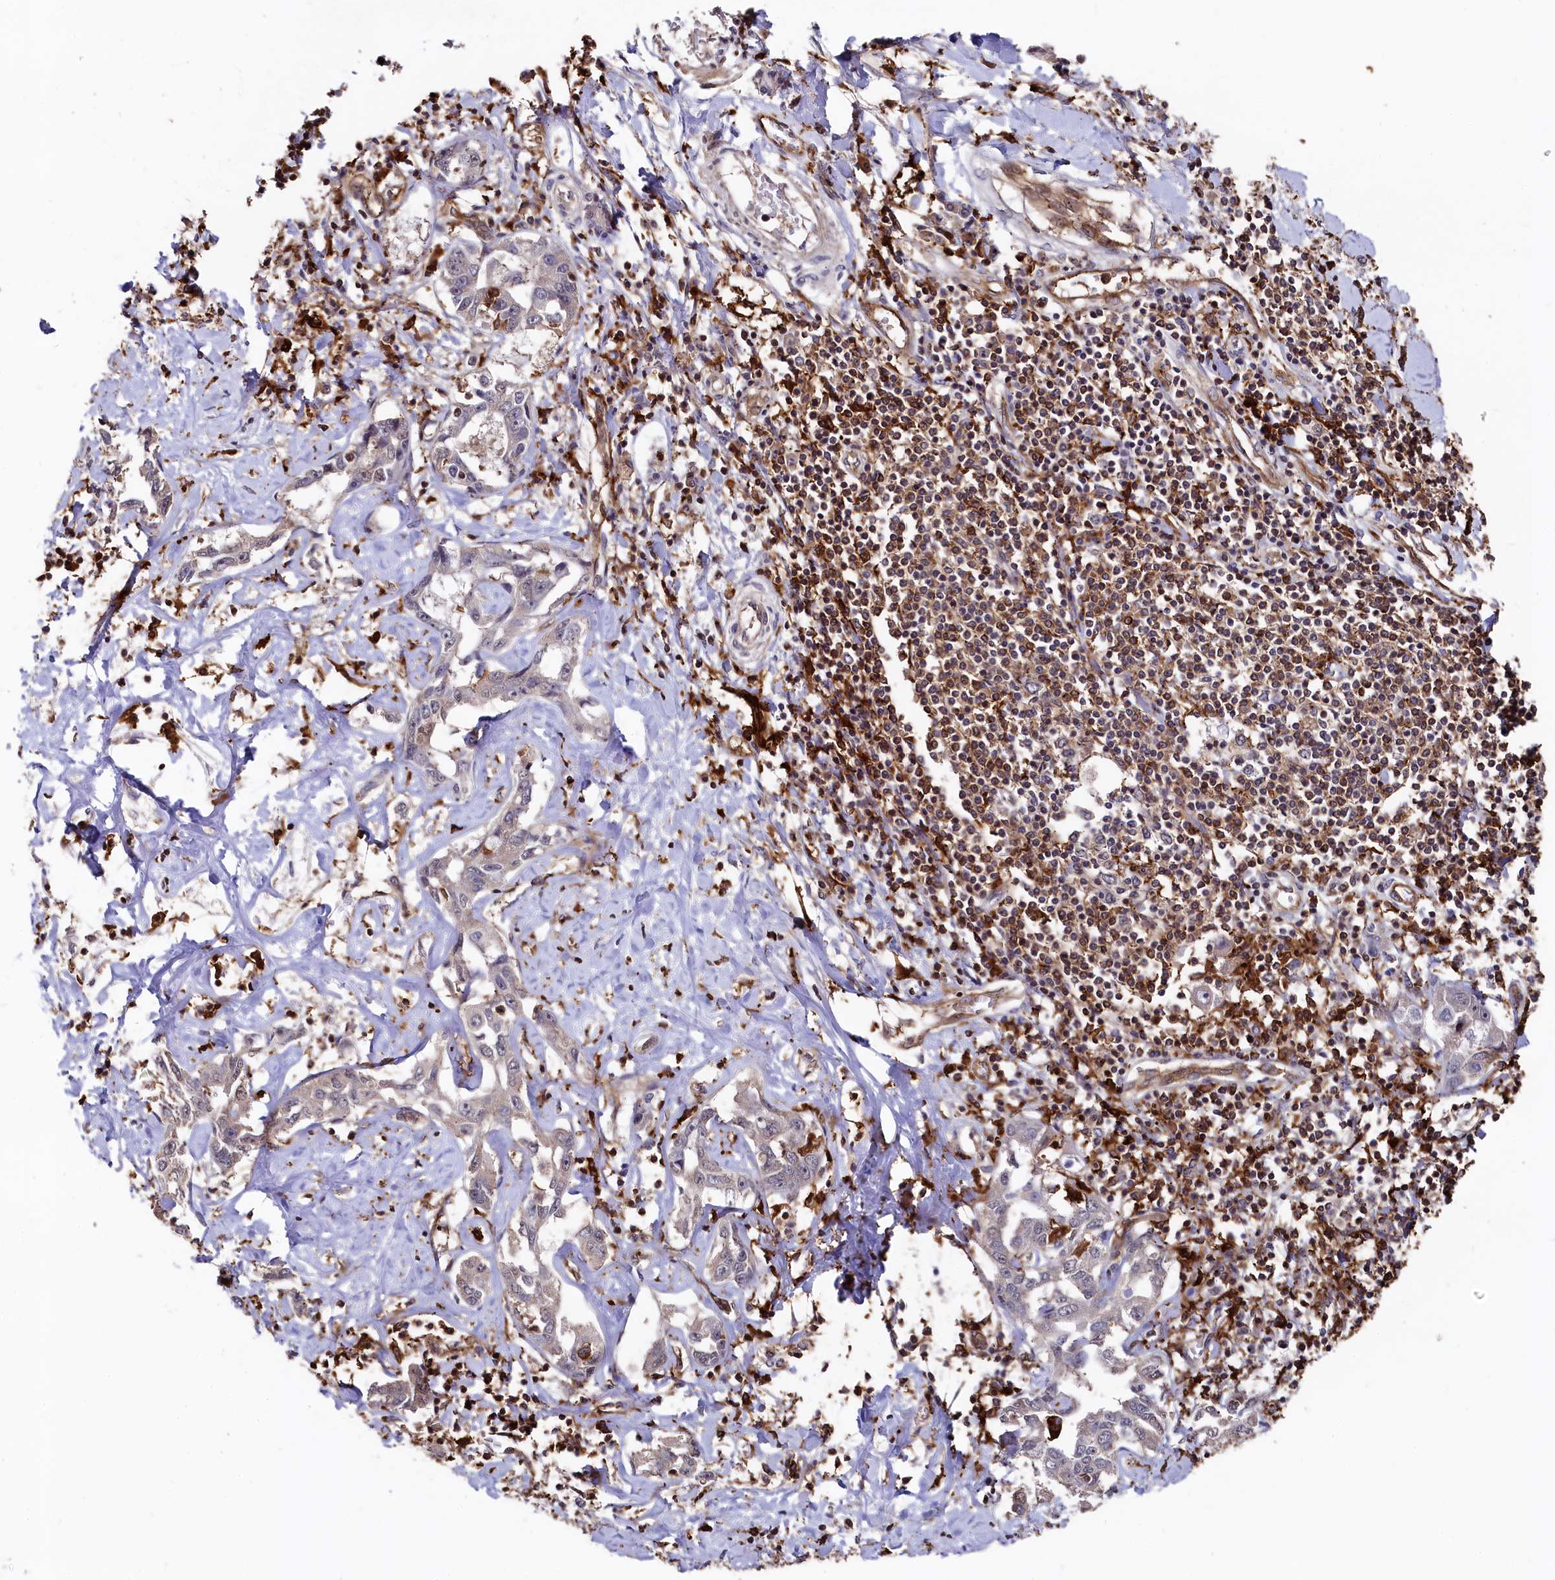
{"staining": {"intensity": "negative", "quantity": "none", "location": "none"}, "tissue": "liver cancer", "cell_type": "Tumor cells", "image_type": "cancer", "snomed": [{"axis": "morphology", "description": "Cholangiocarcinoma"}, {"axis": "topography", "description": "Liver"}], "caption": "Immunohistochemistry (IHC) micrograph of neoplastic tissue: human liver cancer stained with DAB (3,3'-diaminobenzidine) displays no significant protein positivity in tumor cells.", "gene": "PLEKHO2", "patient": {"sex": "male", "age": 59}}